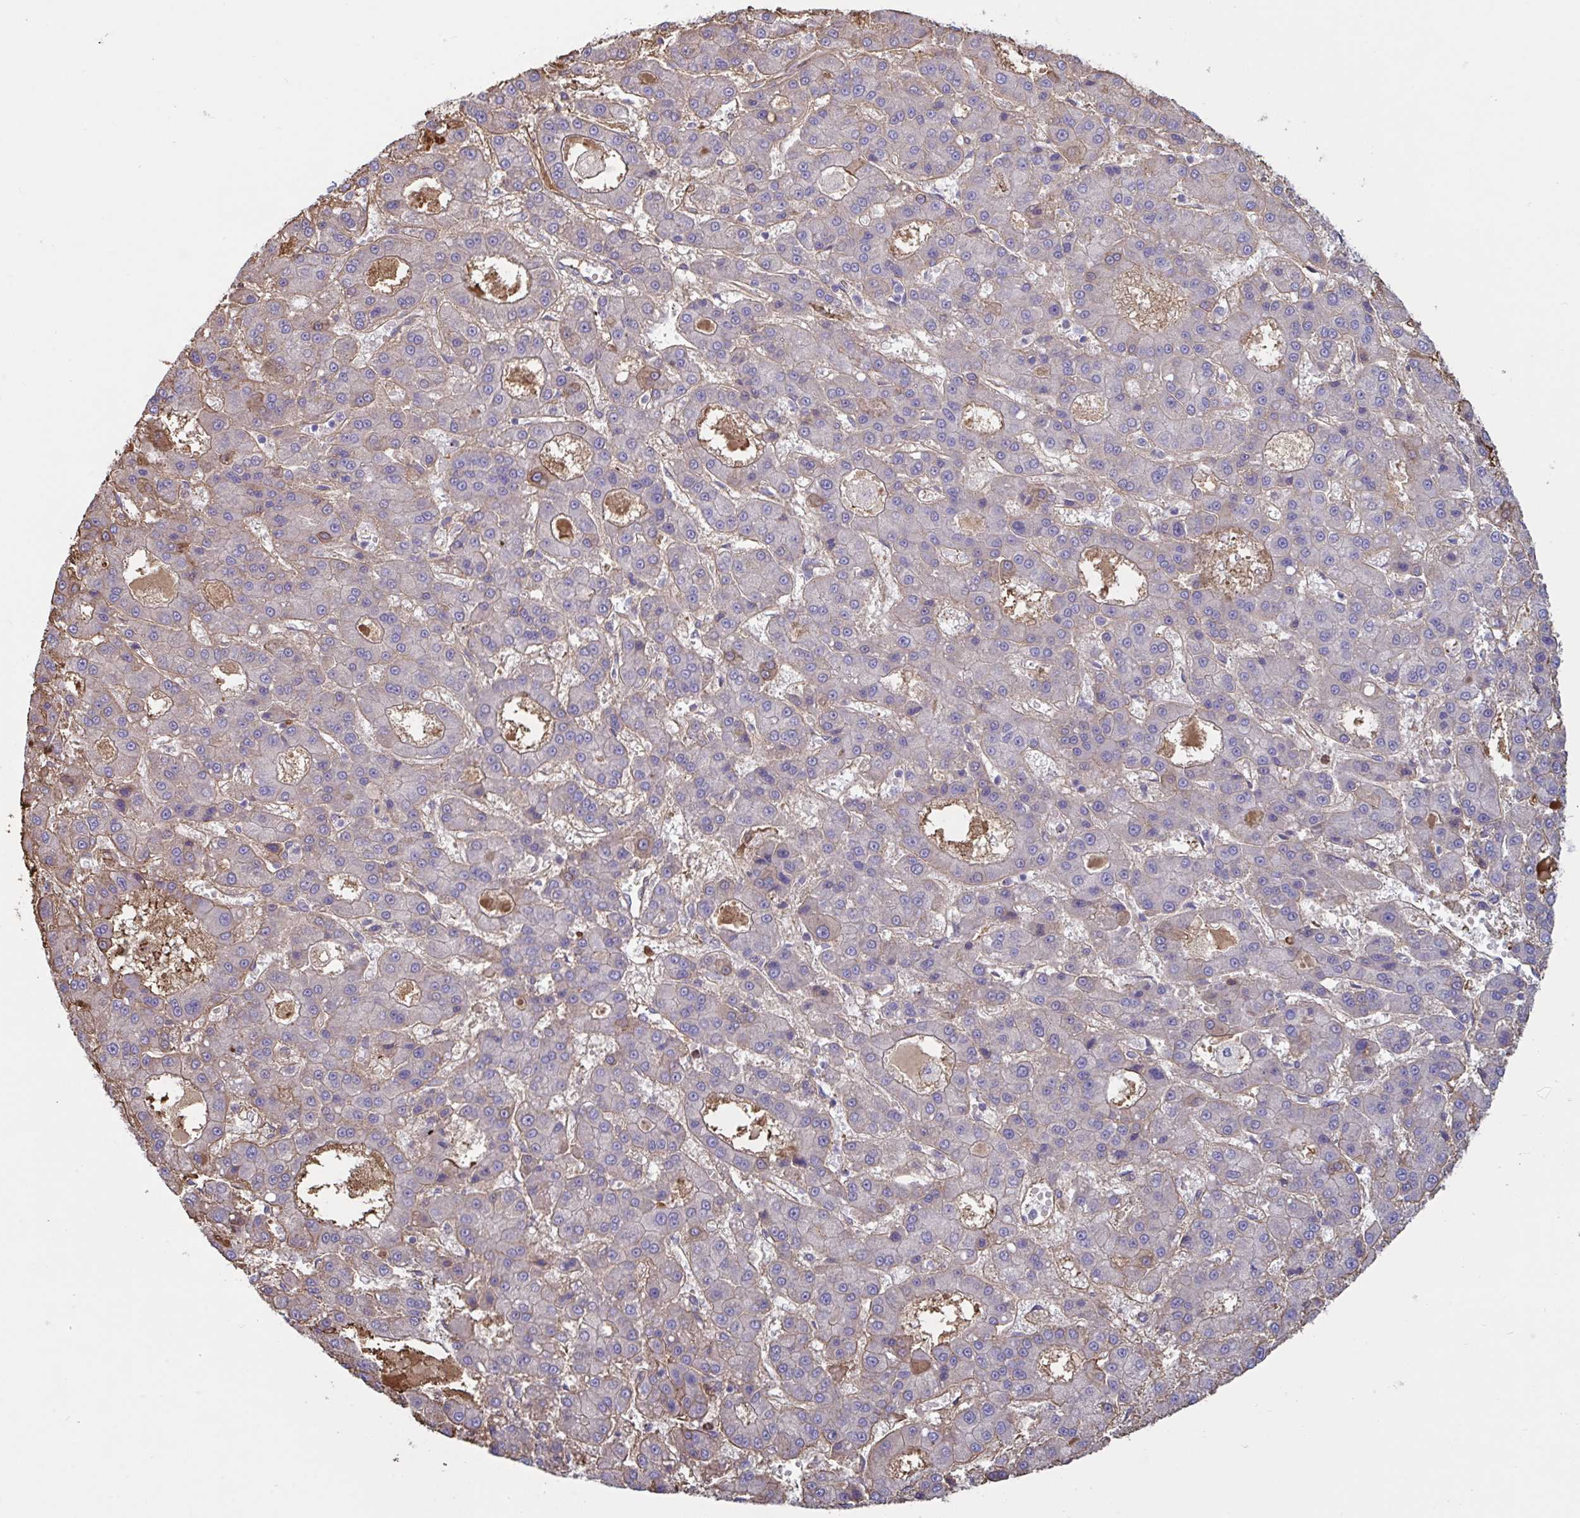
{"staining": {"intensity": "negative", "quantity": "none", "location": "none"}, "tissue": "liver cancer", "cell_type": "Tumor cells", "image_type": "cancer", "snomed": [{"axis": "morphology", "description": "Carcinoma, Hepatocellular, NOS"}, {"axis": "topography", "description": "Liver"}], "caption": "The photomicrograph shows no staining of tumor cells in liver cancer (hepatocellular carcinoma).", "gene": "IL1R1", "patient": {"sex": "male", "age": 70}}